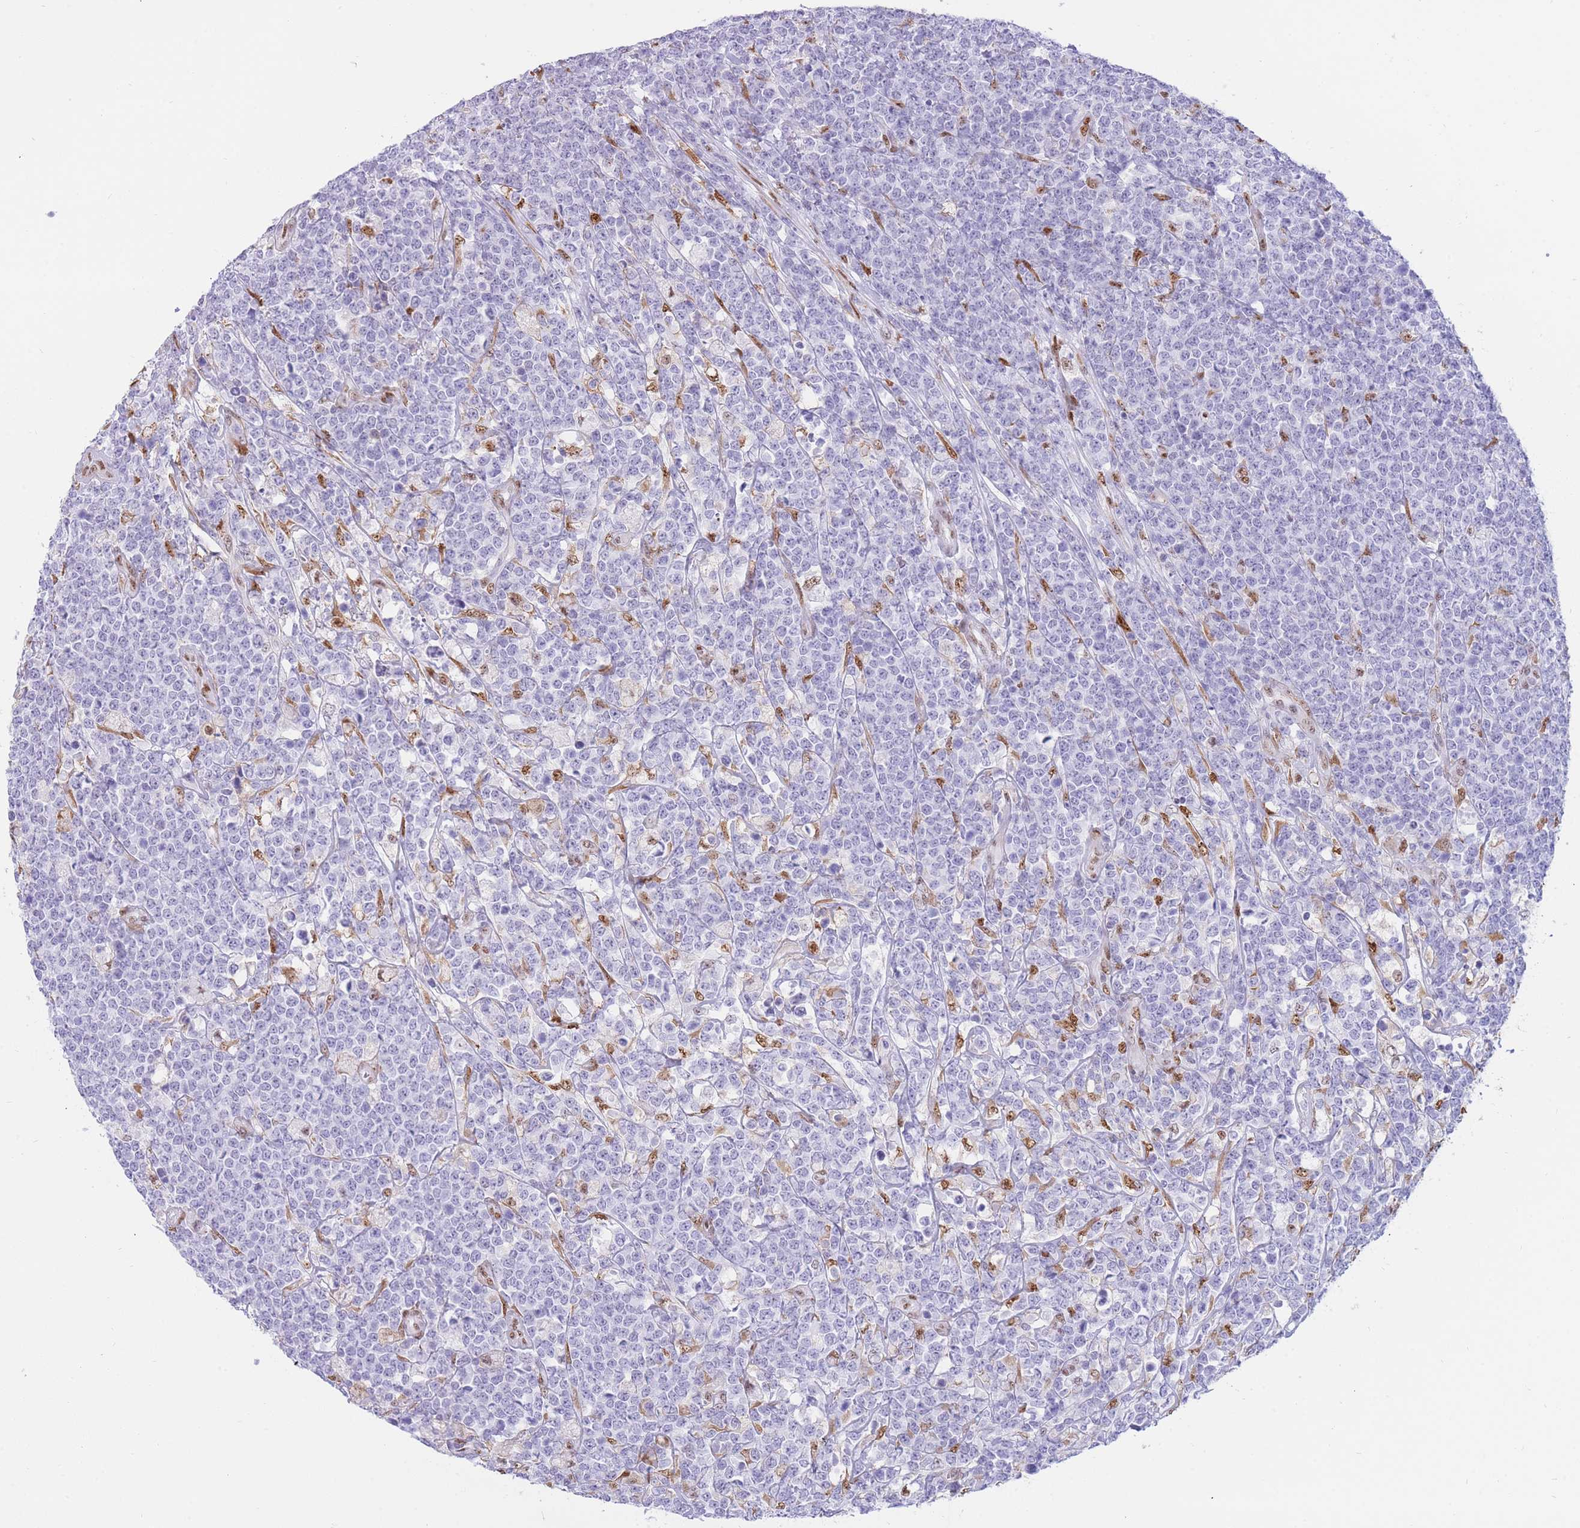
{"staining": {"intensity": "negative", "quantity": "none", "location": "none"}, "tissue": "lymphoma", "cell_type": "Tumor cells", "image_type": "cancer", "snomed": [{"axis": "morphology", "description": "Malignant lymphoma, non-Hodgkin's type, High grade"}, {"axis": "topography", "description": "Small intestine"}], "caption": "High power microscopy photomicrograph of an IHC photomicrograph of high-grade malignant lymphoma, non-Hodgkin's type, revealing no significant staining in tumor cells. (Brightfield microscopy of DAB IHC at high magnification).", "gene": "FAM153A", "patient": {"sex": "male", "age": 8}}